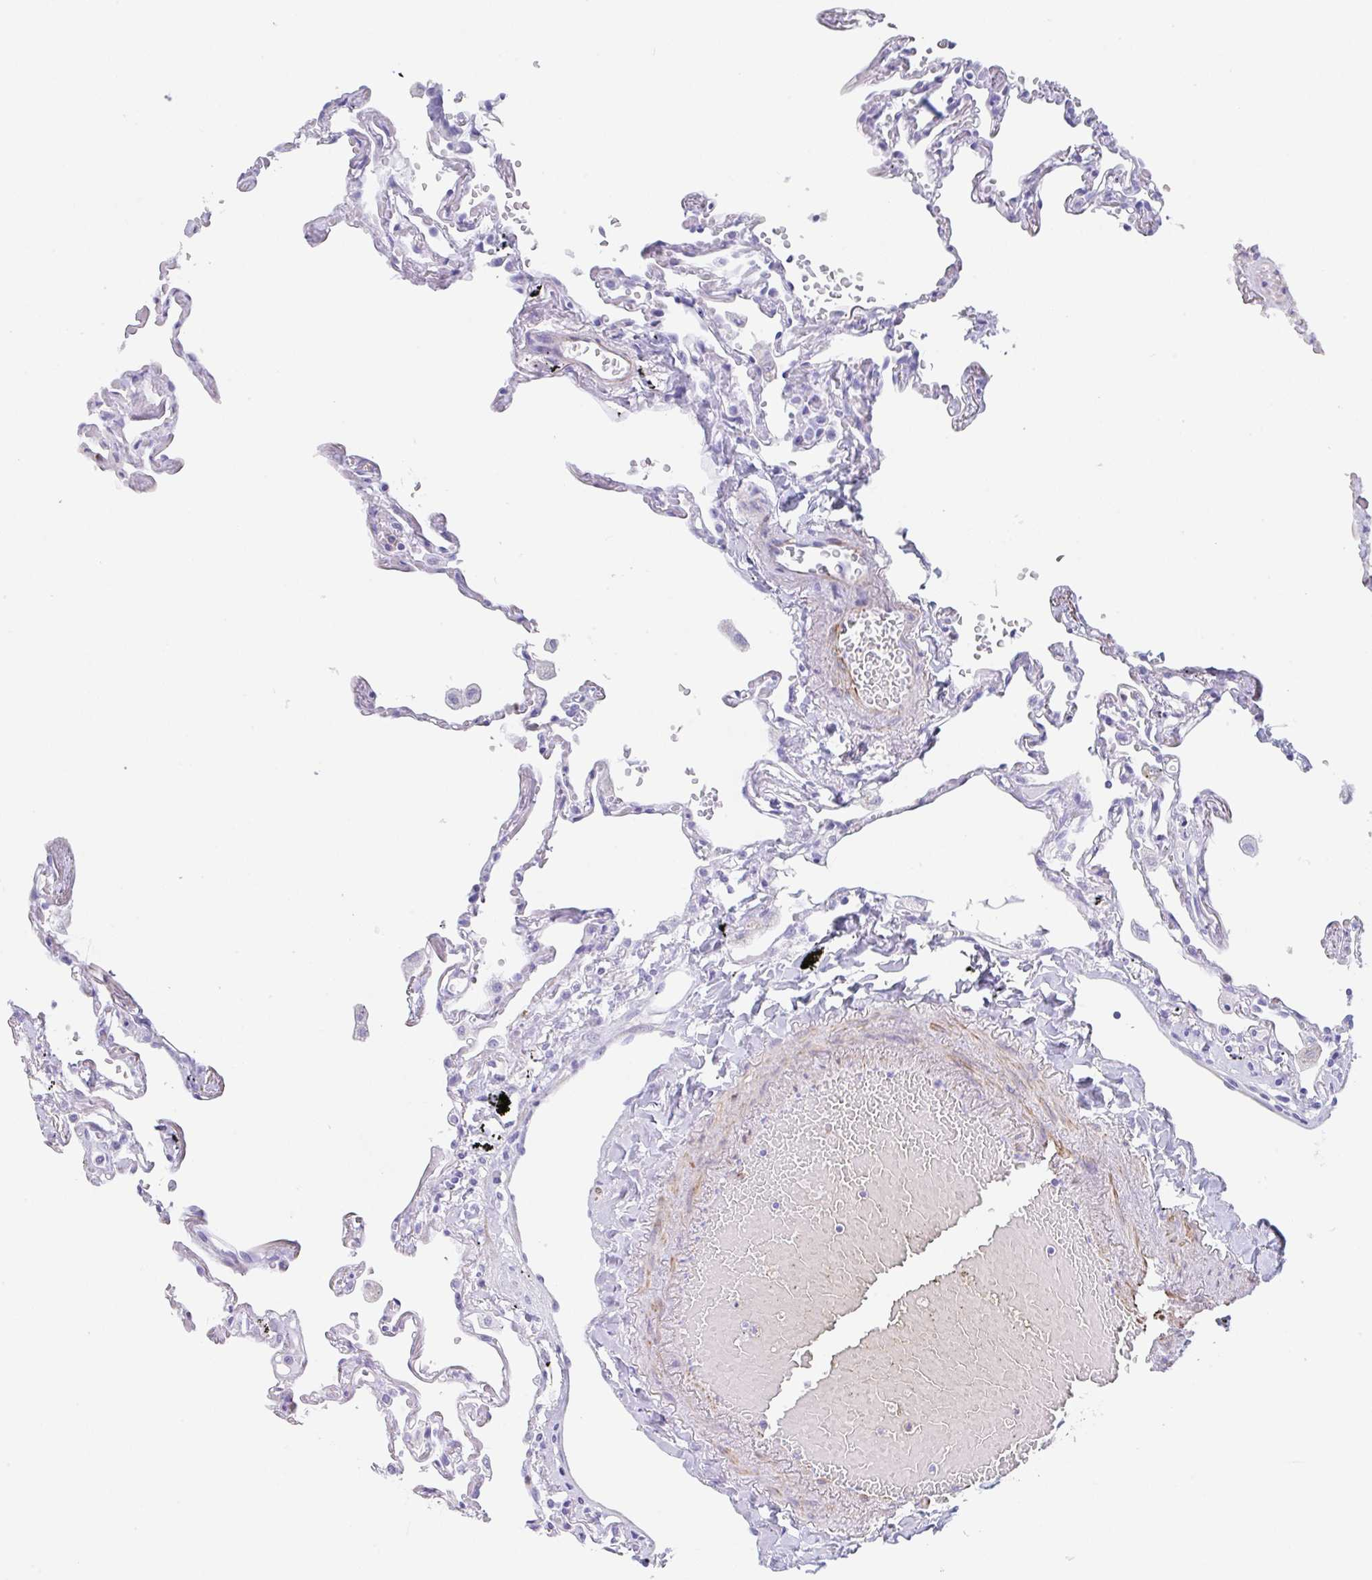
{"staining": {"intensity": "negative", "quantity": "none", "location": "none"}, "tissue": "lung", "cell_type": "Alveolar cells", "image_type": "normal", "snomed": [{"axis": "morphology", "description": "Normal tissue, NOS"}, {"axis": "topography", "description": "Lung"}], "caption": "This is an immunohistochemistry (IHC) micrograph of benign lung. There is no positivity in alveolar cells.", "gene": "TAS2R41", "patient": {"sex": "female", "age": 67}}